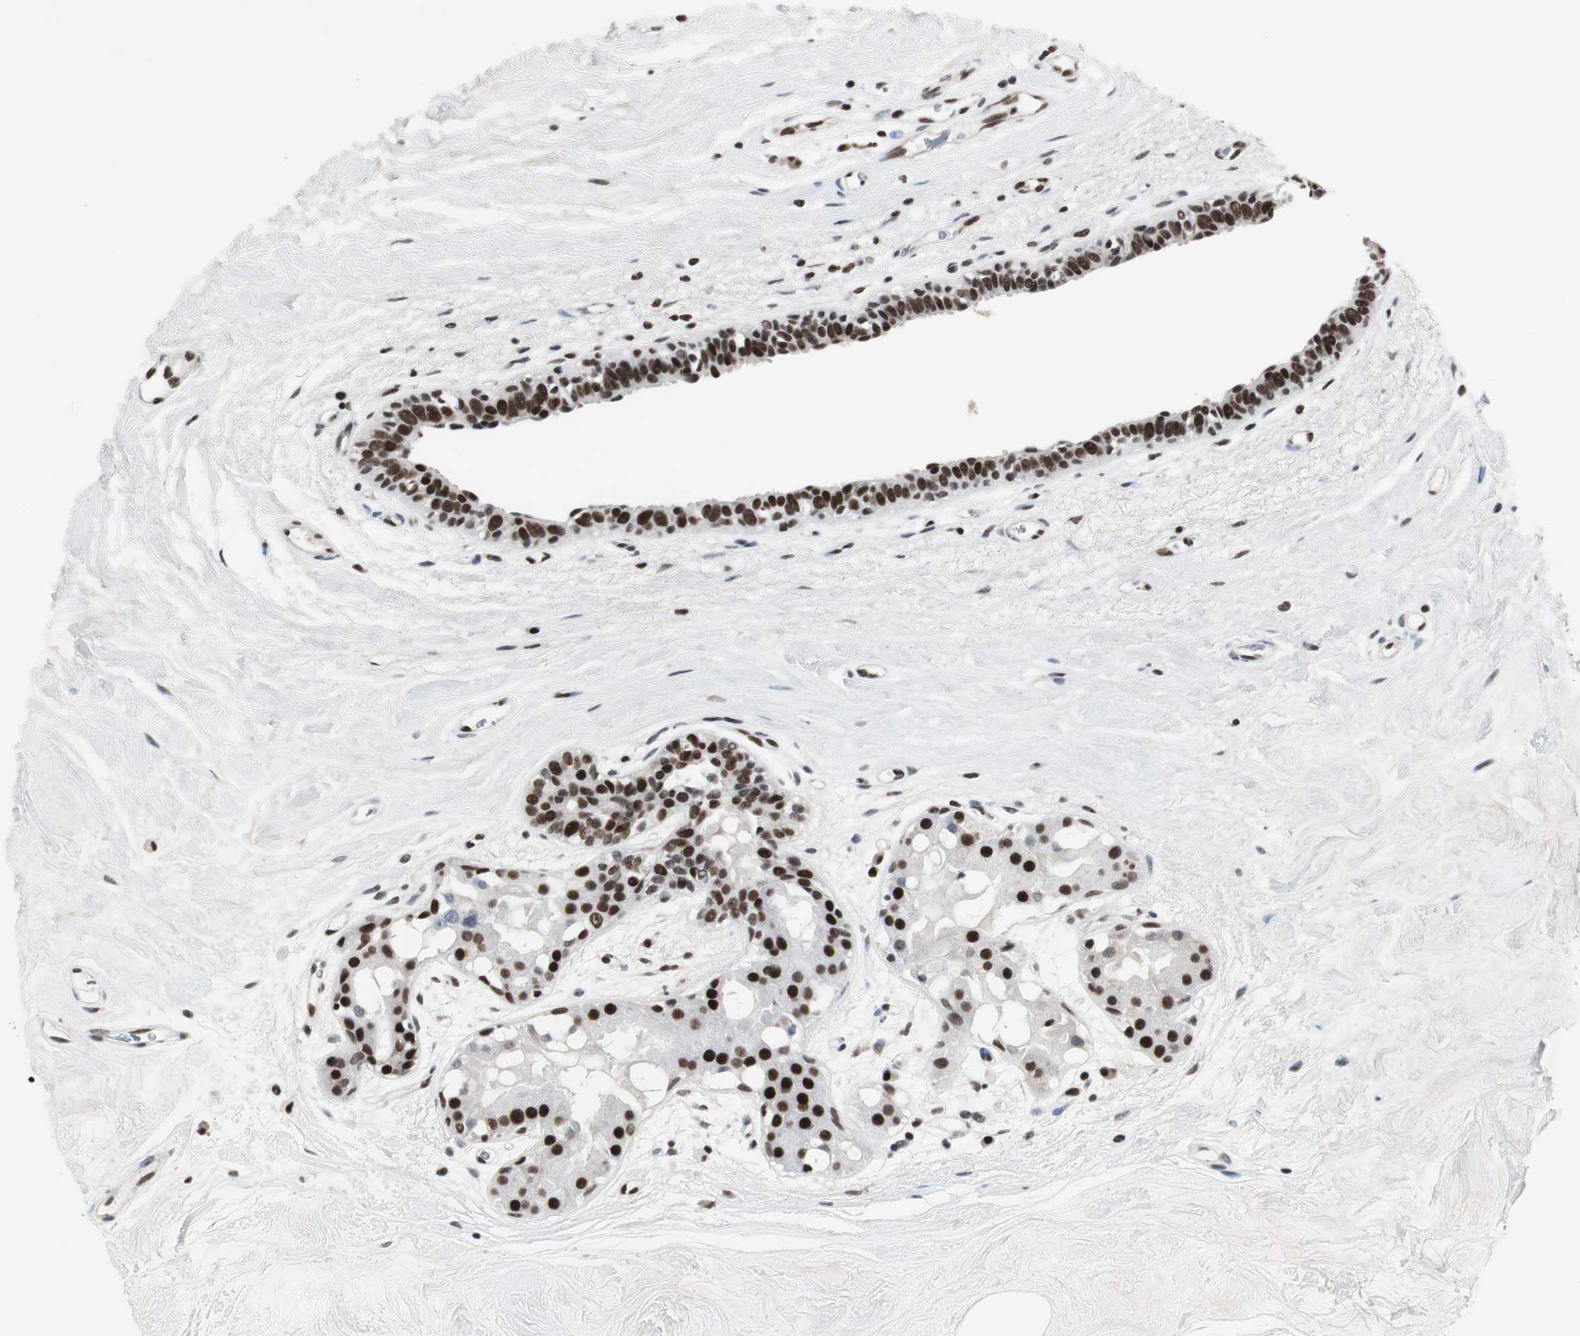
{"staining": {"intensity": "strong", "quantity": ">75%", "location": "nuclear"}, "tissue": "breast cancer", "cell_type": "Tumor cells", "image_type": "cancer", "snomed": [{"axis": "morphology", "description": "Duct carcinoma"}, {"axis": "topography", "description": "Breast"}], "caption": "Breast intraductal carcinoma was stained to show a protein in brown. There is high levels of strong nuclear positivity in approximately >75% of tumor cells. Using DAB (brown) and hematoxylin (blue) stains, captured at high magnification using brightfield microscopy.", "gene": "RAD9A", "patient": {"sex": "female", "age": 40}}